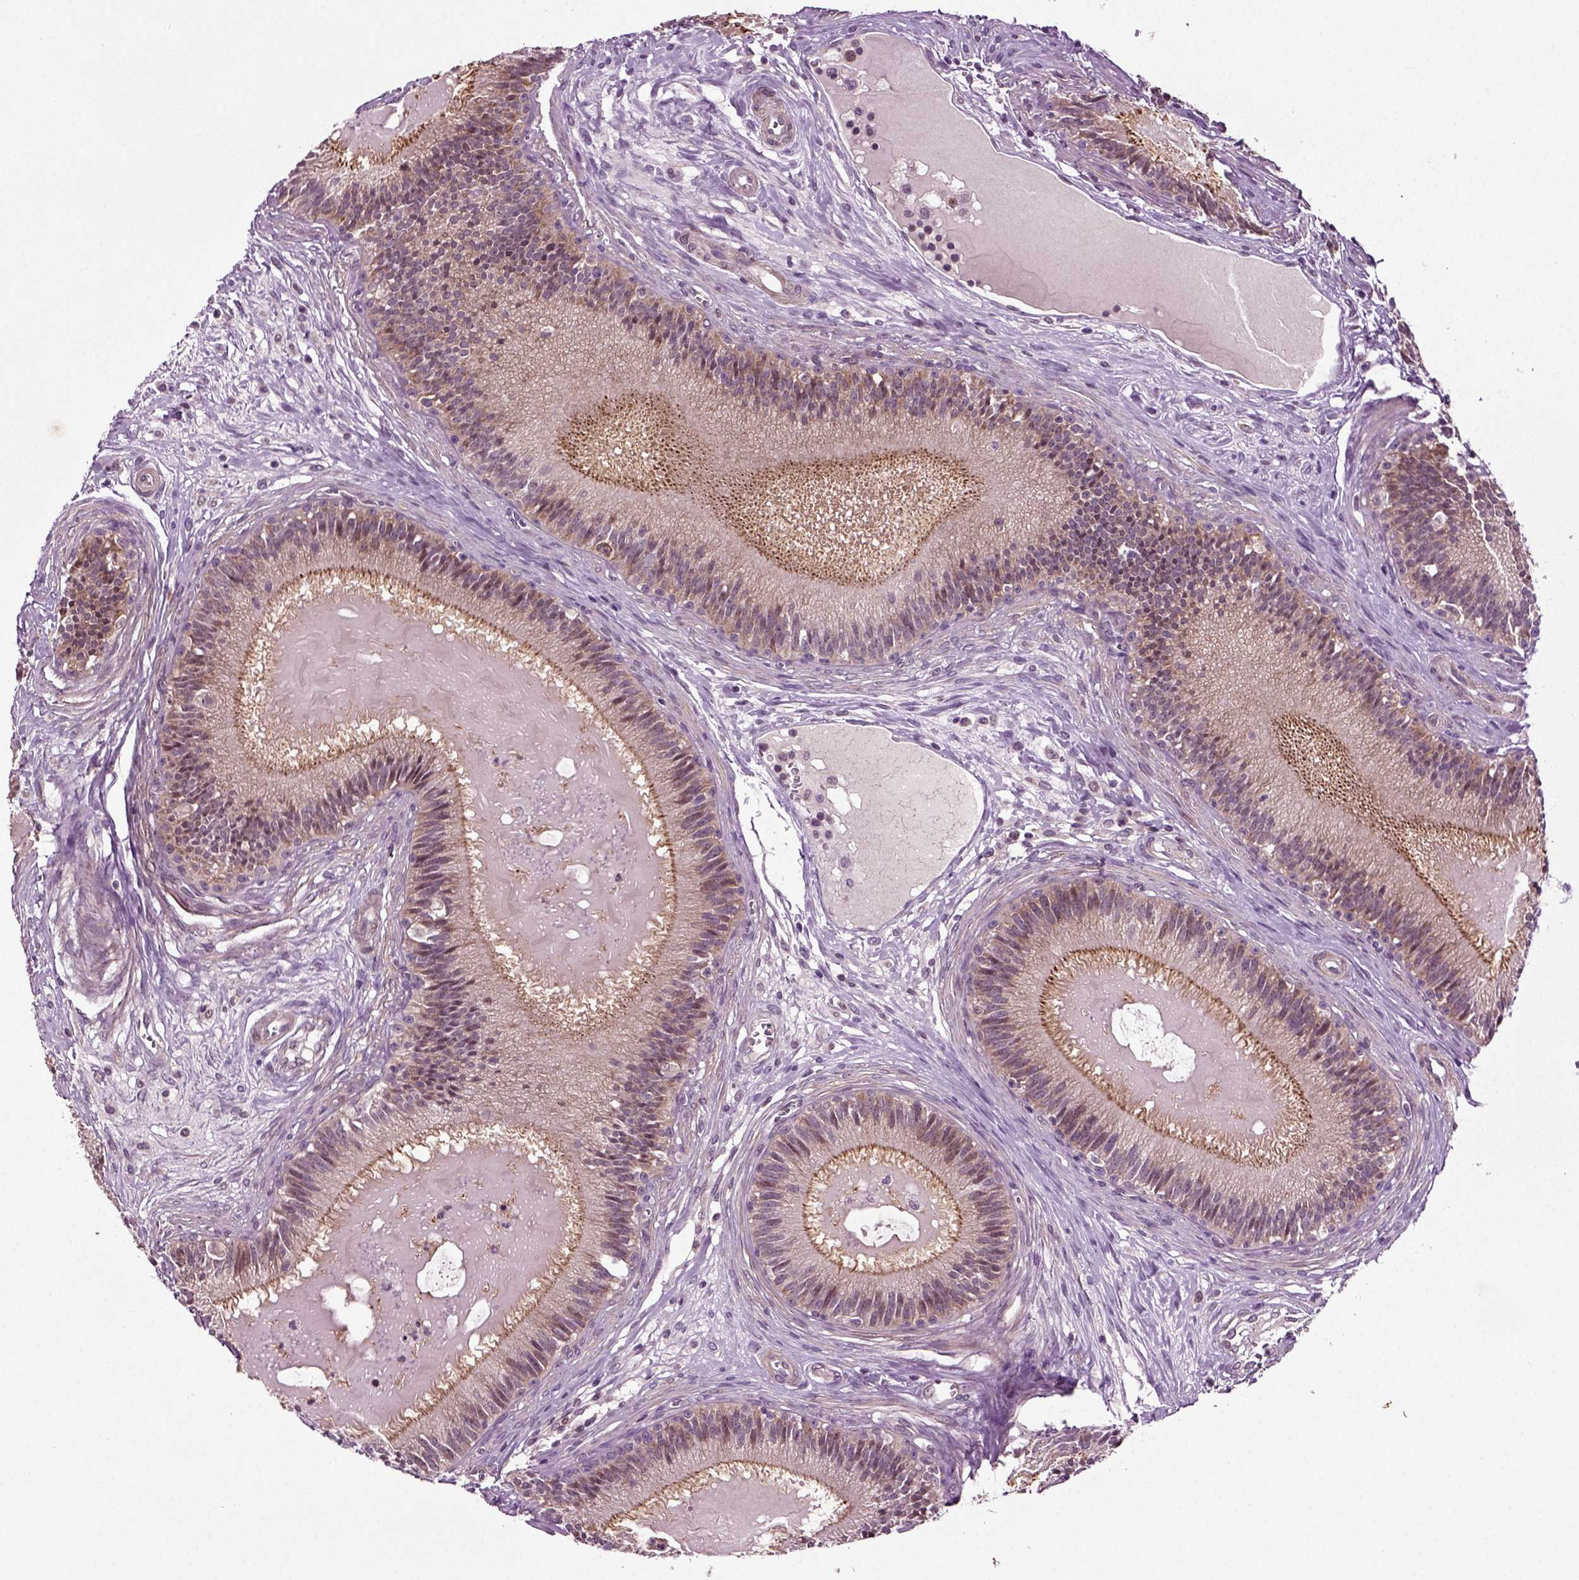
{"staining": {"intensity": "moderate", "quantity": "25%-75%", "location": "cytoplasmic/membranous"}, "tissue": "epididymis", "cell_type": "Glandular cells", "image_type": "normal", "snomed": [{"axis": "morphology", "description": "Normal tissue, NOS"}, {"axis": "topography", "description": "Epididymis"}], "caption": "Protein staining of benign epididymis shows moderate cytoplasmic/membranous positivity in approximately 25%-75% of glandular cells.", "gene": "KNSTRN", "patient": {"sex": "male", "age": 27}}